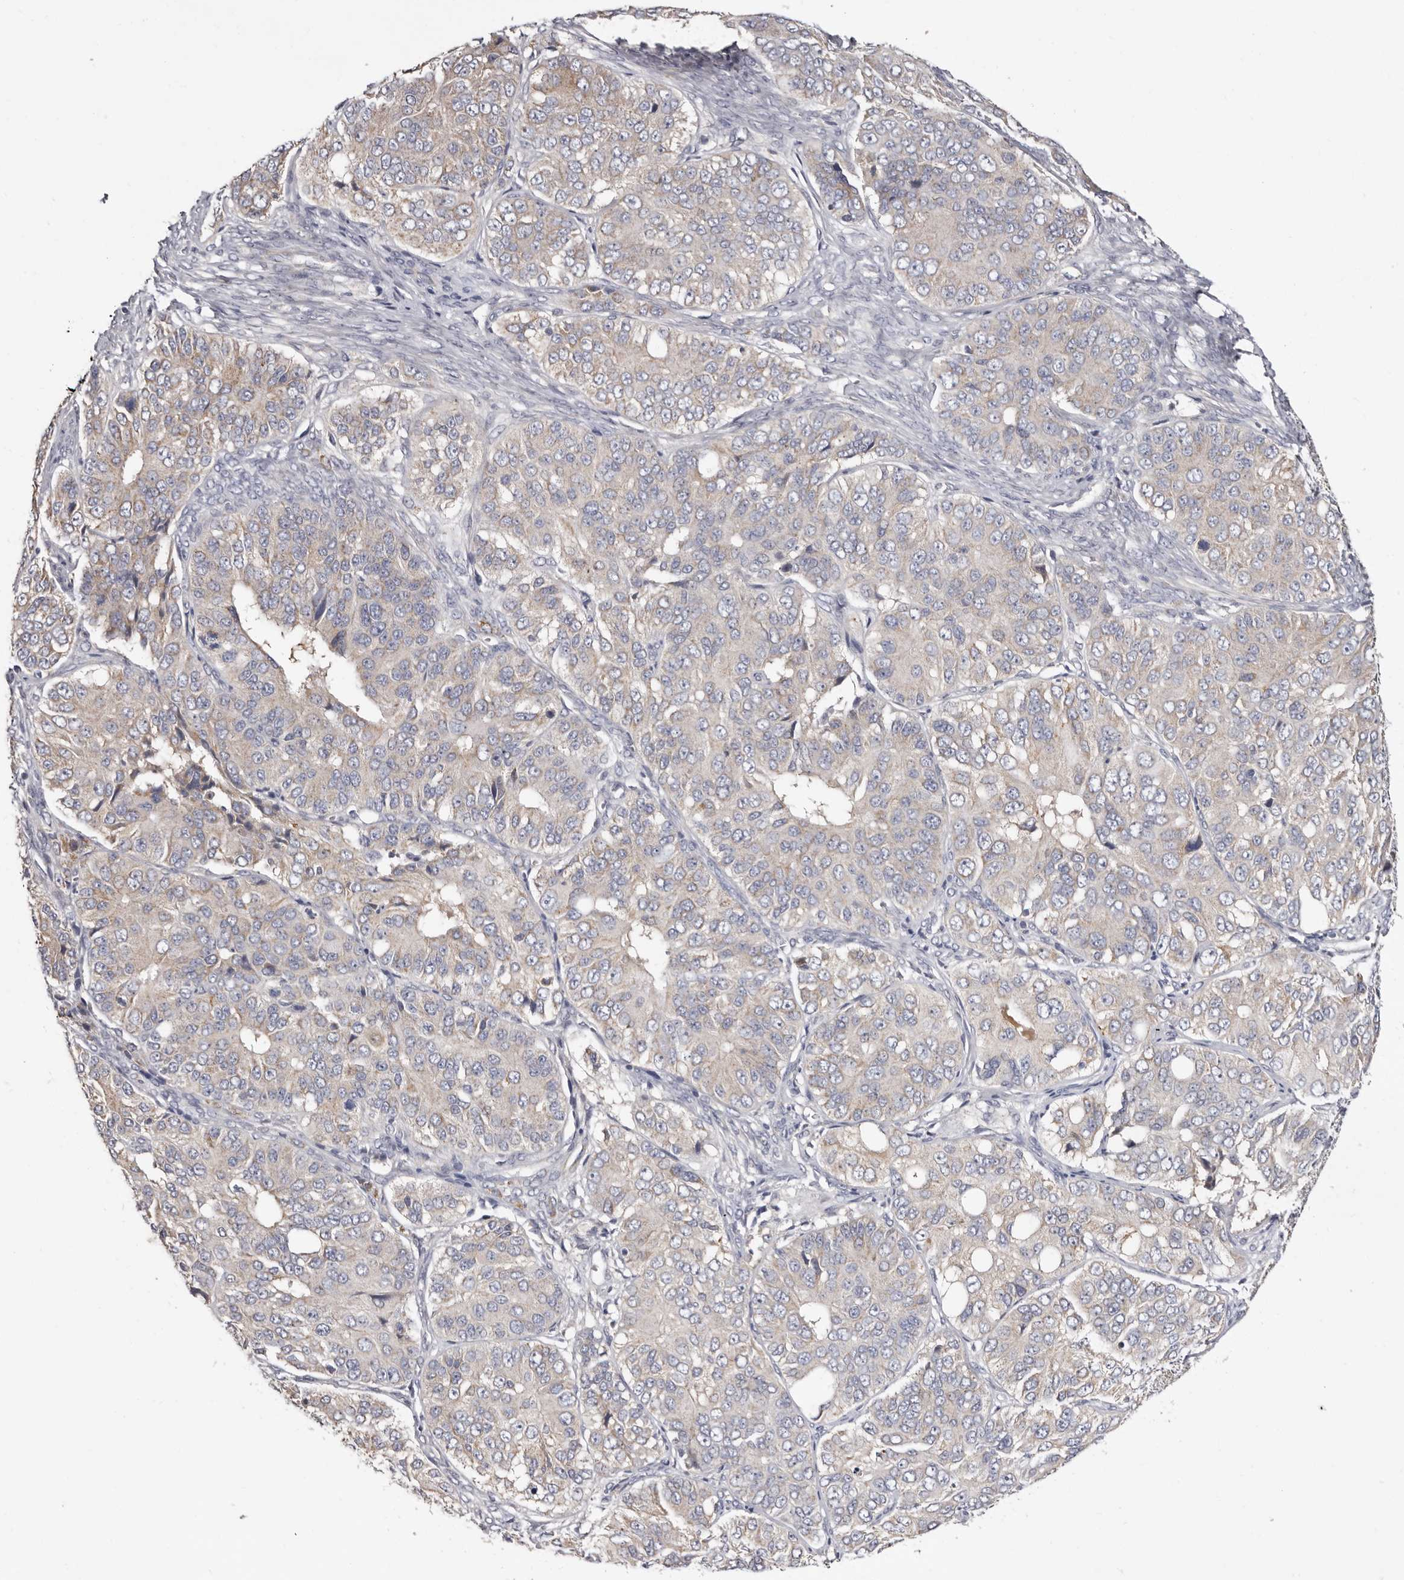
{"staining": {"intensity": "weak", "quantity": "<25%", "location": "cytoplasmic/membranous"}, "tissue": "ovarian cancer", "cell_type": "Tumor cells", "image_type": "cancer", "snomed": [{"axis": "morphology", "description": "Carcinoma, endometroid"}, {"axis": "topography", "description": "Ovary"}], "caption": "An IHC histopathology image of endometroid carcinoma (ovarian) is shown. There is no staining in tumor cells of endometroid carcinoma (ovarian).", "gene": "SPTA1", "patient": {"sex": "female", "age": 51}}